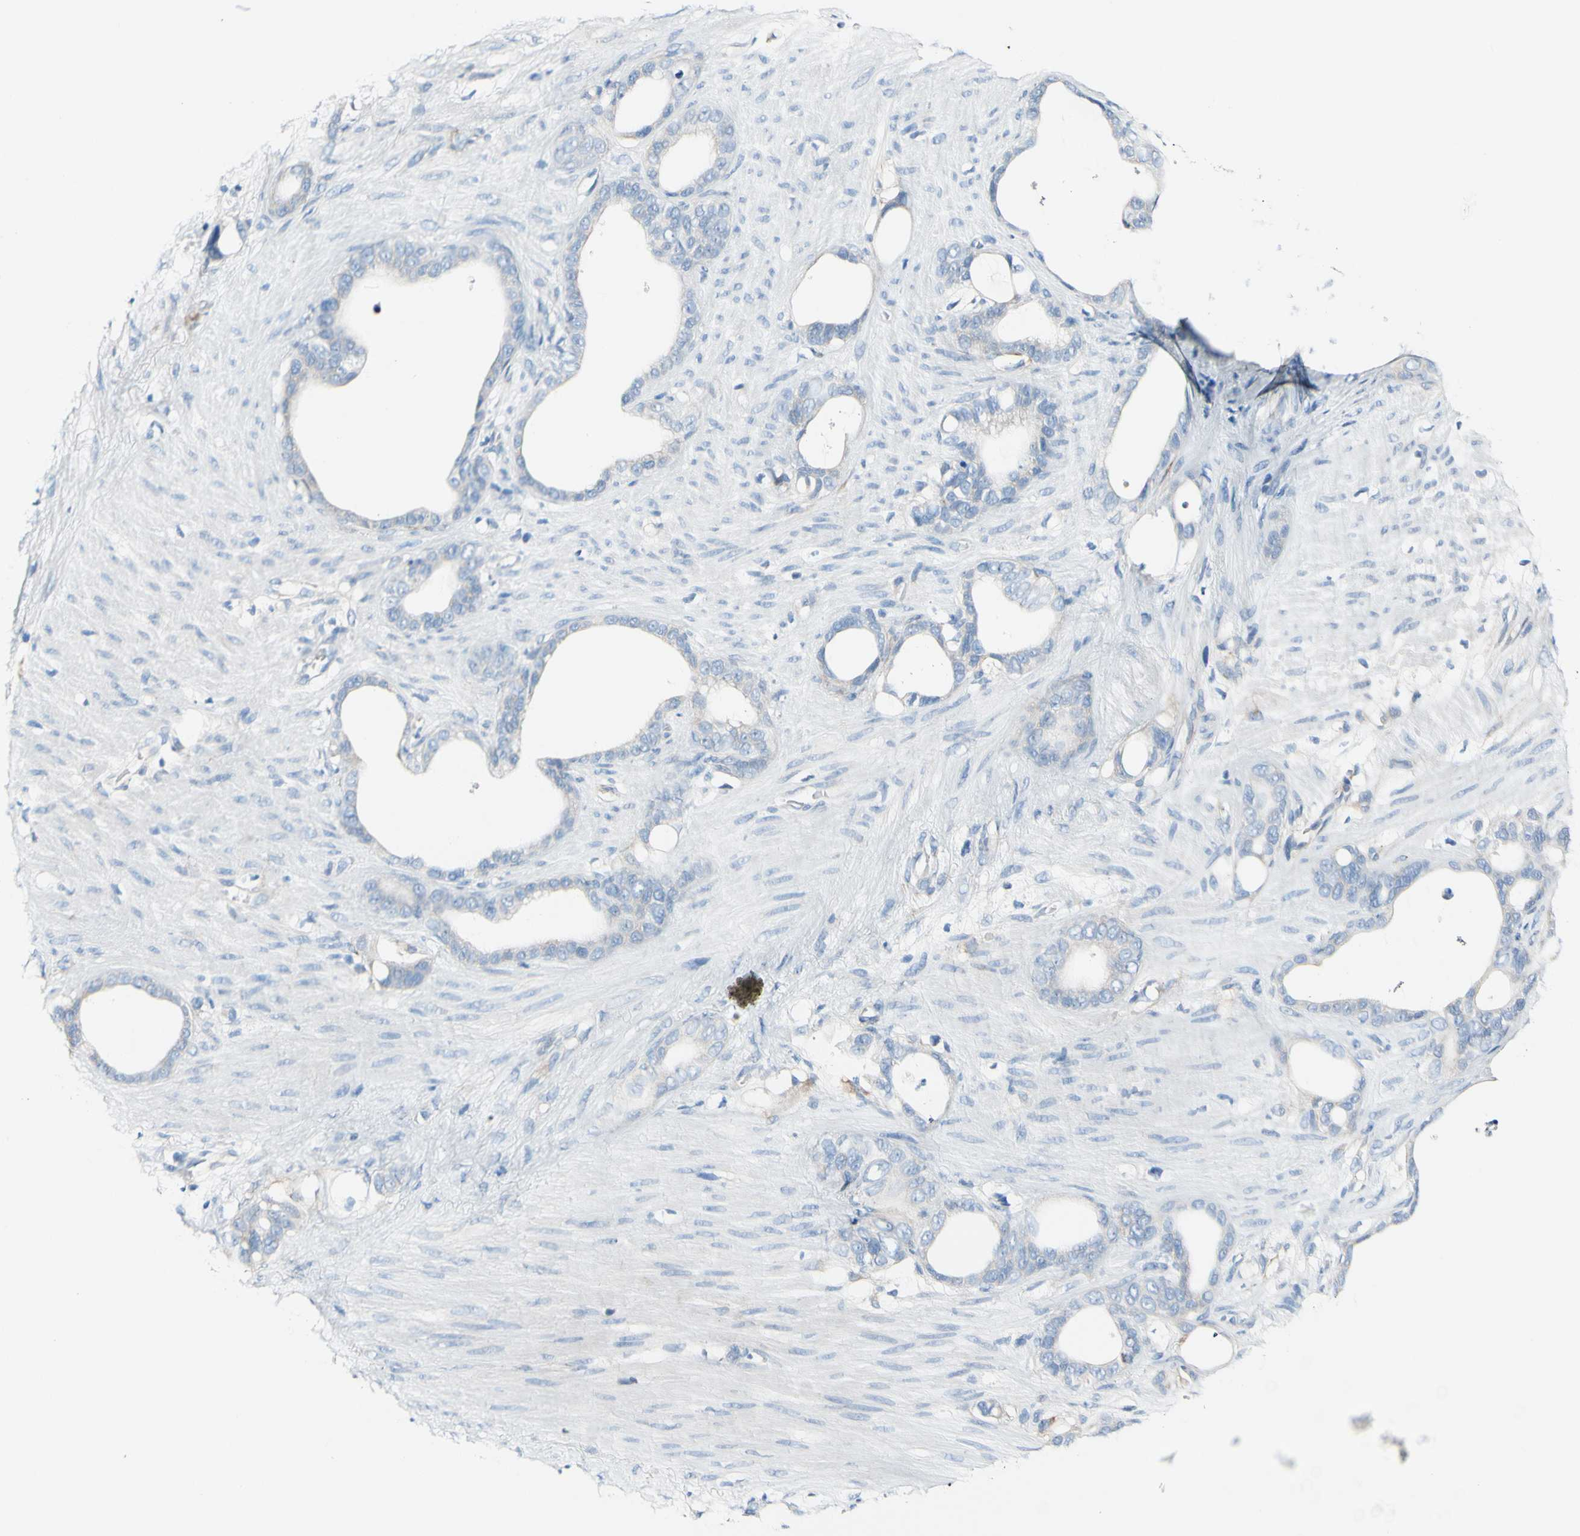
{"staining": {"intensity": "negative", "quantity": "none", "location": "none"}, "tissue": "stomach cancer", "cell_type": "Tumor cells", "image_type": "cancer", "snomed": [{"axis": "morphology", "description": "Adenocarcinoma, NOS"}, {"axis": "topography", "description": "Stomach"}], "caption": "DAB (3,3'-diaminobenzidine) immunohistochemical staining of adenocarcinoma (stomach) reveals no significant positivity in tumor cells.", "gene": "COL6A3", "patient": {"sex": "female", "age": 75}}